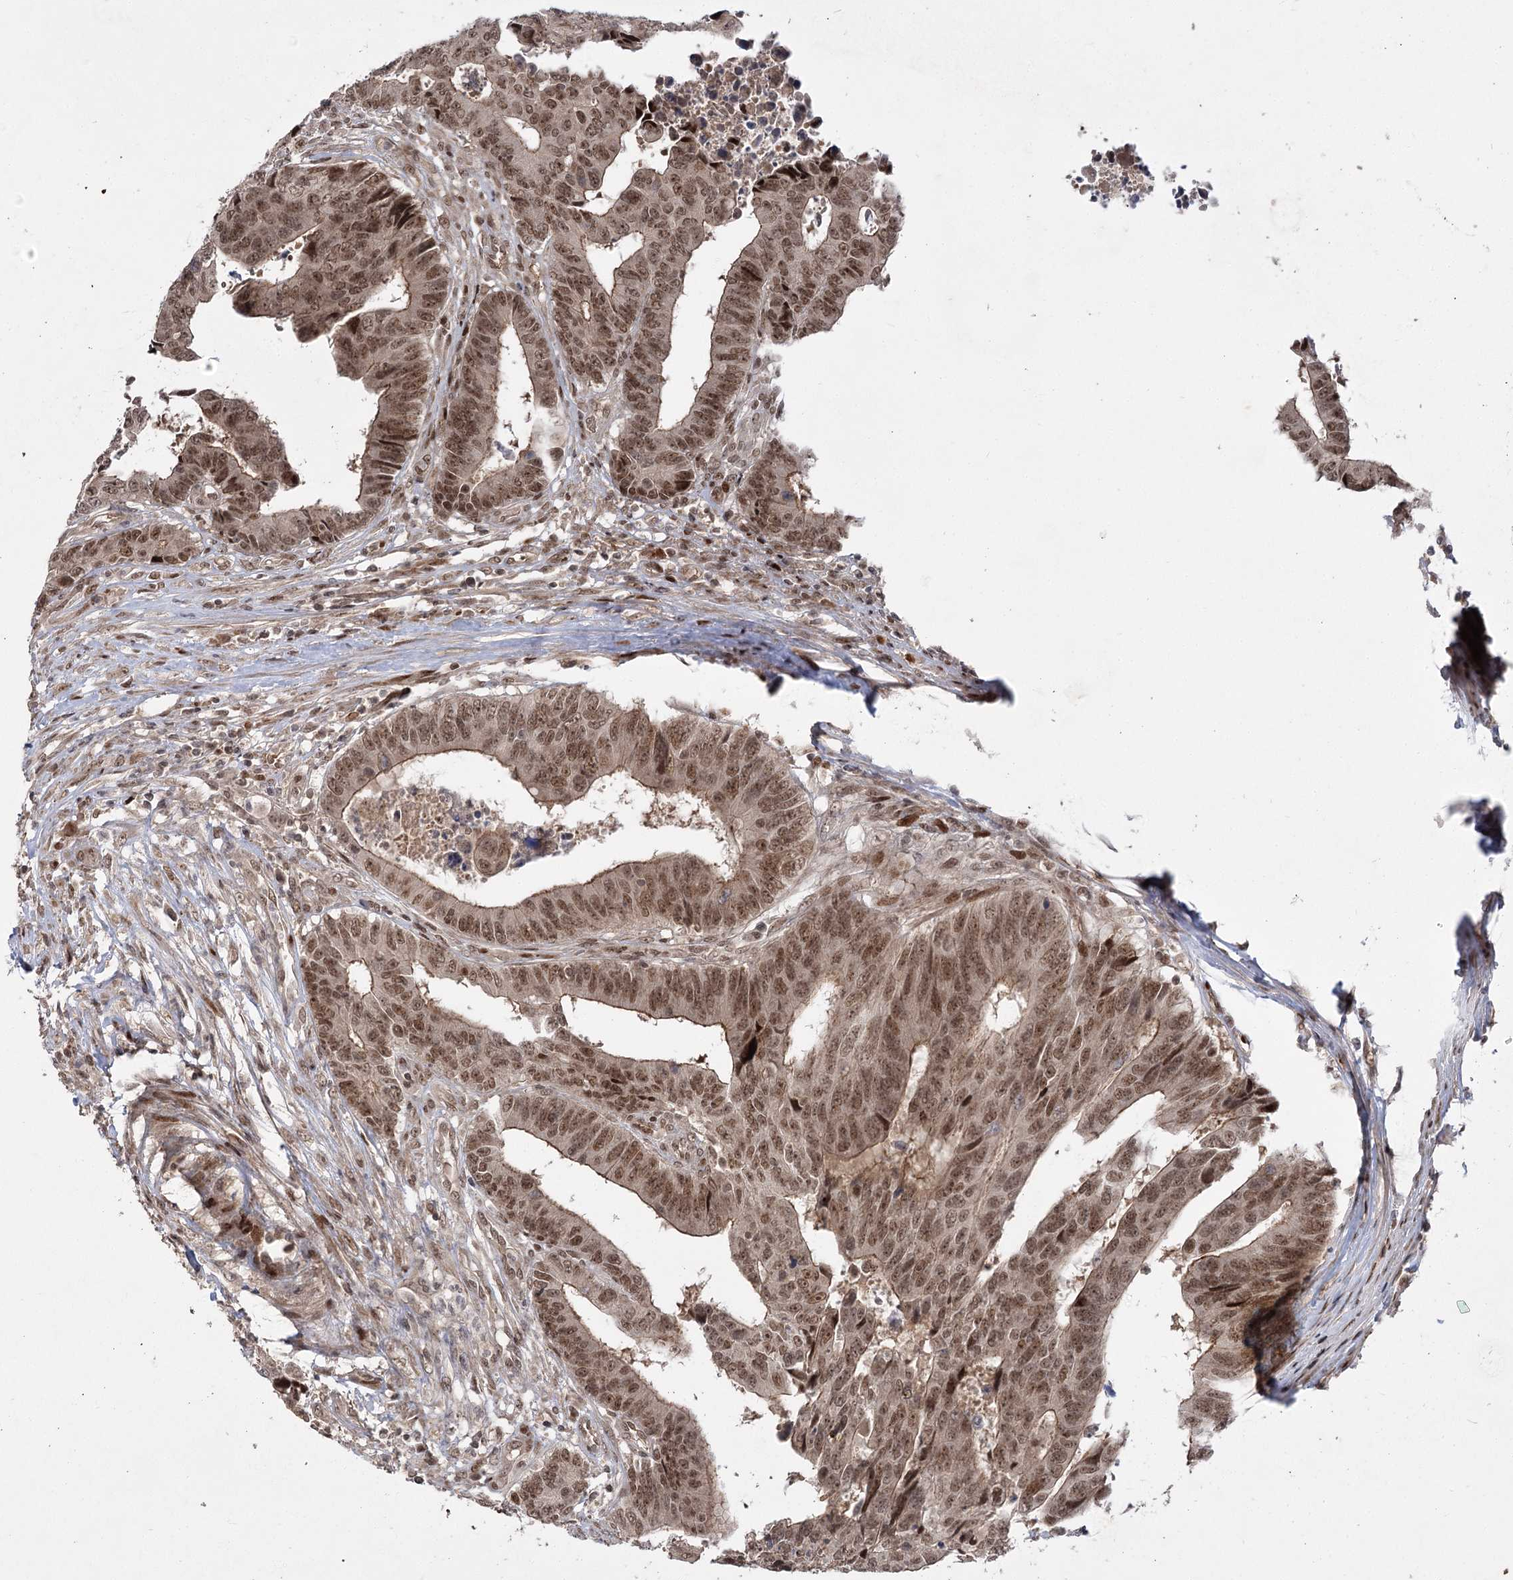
{"staining": {"intensity": "moderate", "quantity": ">75%", "location": "cytoplasmic/membranous,nuclear"}, "tissue": "colorectal cancer", "cell_type": "Tumor cells", "image_type": "cancer", "snomed": [{"axis": "morphology", "description": "Adenocarcinoma, NOS"}, {"axis": "topography", "description": "Rectum"}], "caption": "Protein analysis of colorectal adenocarcinoma tissue reveals moderate cytoplasmic/membranous and nuclear staining in approximately >75% of tumor cells.", "gene": "HELQ", "patient": {"sex": "male", "age": 84}}